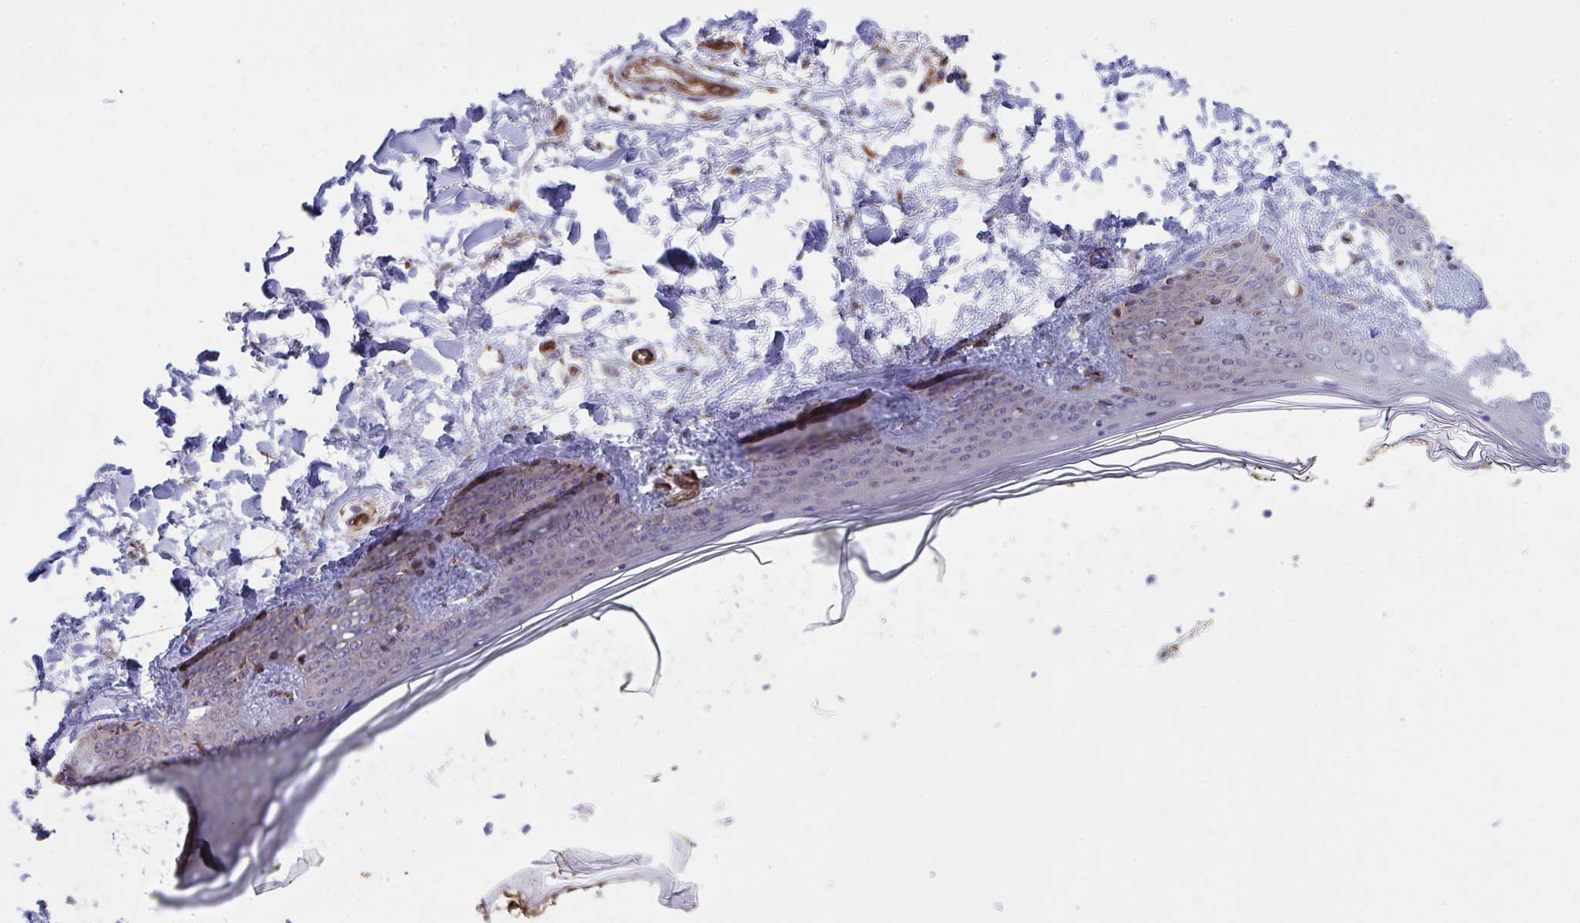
{"staining": {"intensity": "strong", "quantity": ">75%", "location": "cytoplasmic/membranous"}, "tissue": "skin", "cell_type": "Fibroblasts", "image_type": "normal", "snomed": [{"axis": "morphology", "description": "Normal tissue, NOS"}, {"axis": "topography", "description": "Skin"}], "caption": "High-magnification brightfield microscopy of unremarkable skin stained with DAB (3,3'-diaminobenzidine) (brown) and counterstained with hematoxylin (blue). fibroblasts exhibit strong cytoplasmic/membranous positivity is present in about>75% of cells. The staining was performed using DAB (3,3'-diaminobenzidine) to visualize the protein expression in brown, while the nuclei were stained in blue with hematoxylin (Magnification: 20x).", "gene": "SLC9A6", "patient": {"sex": "female", "age": 34}}